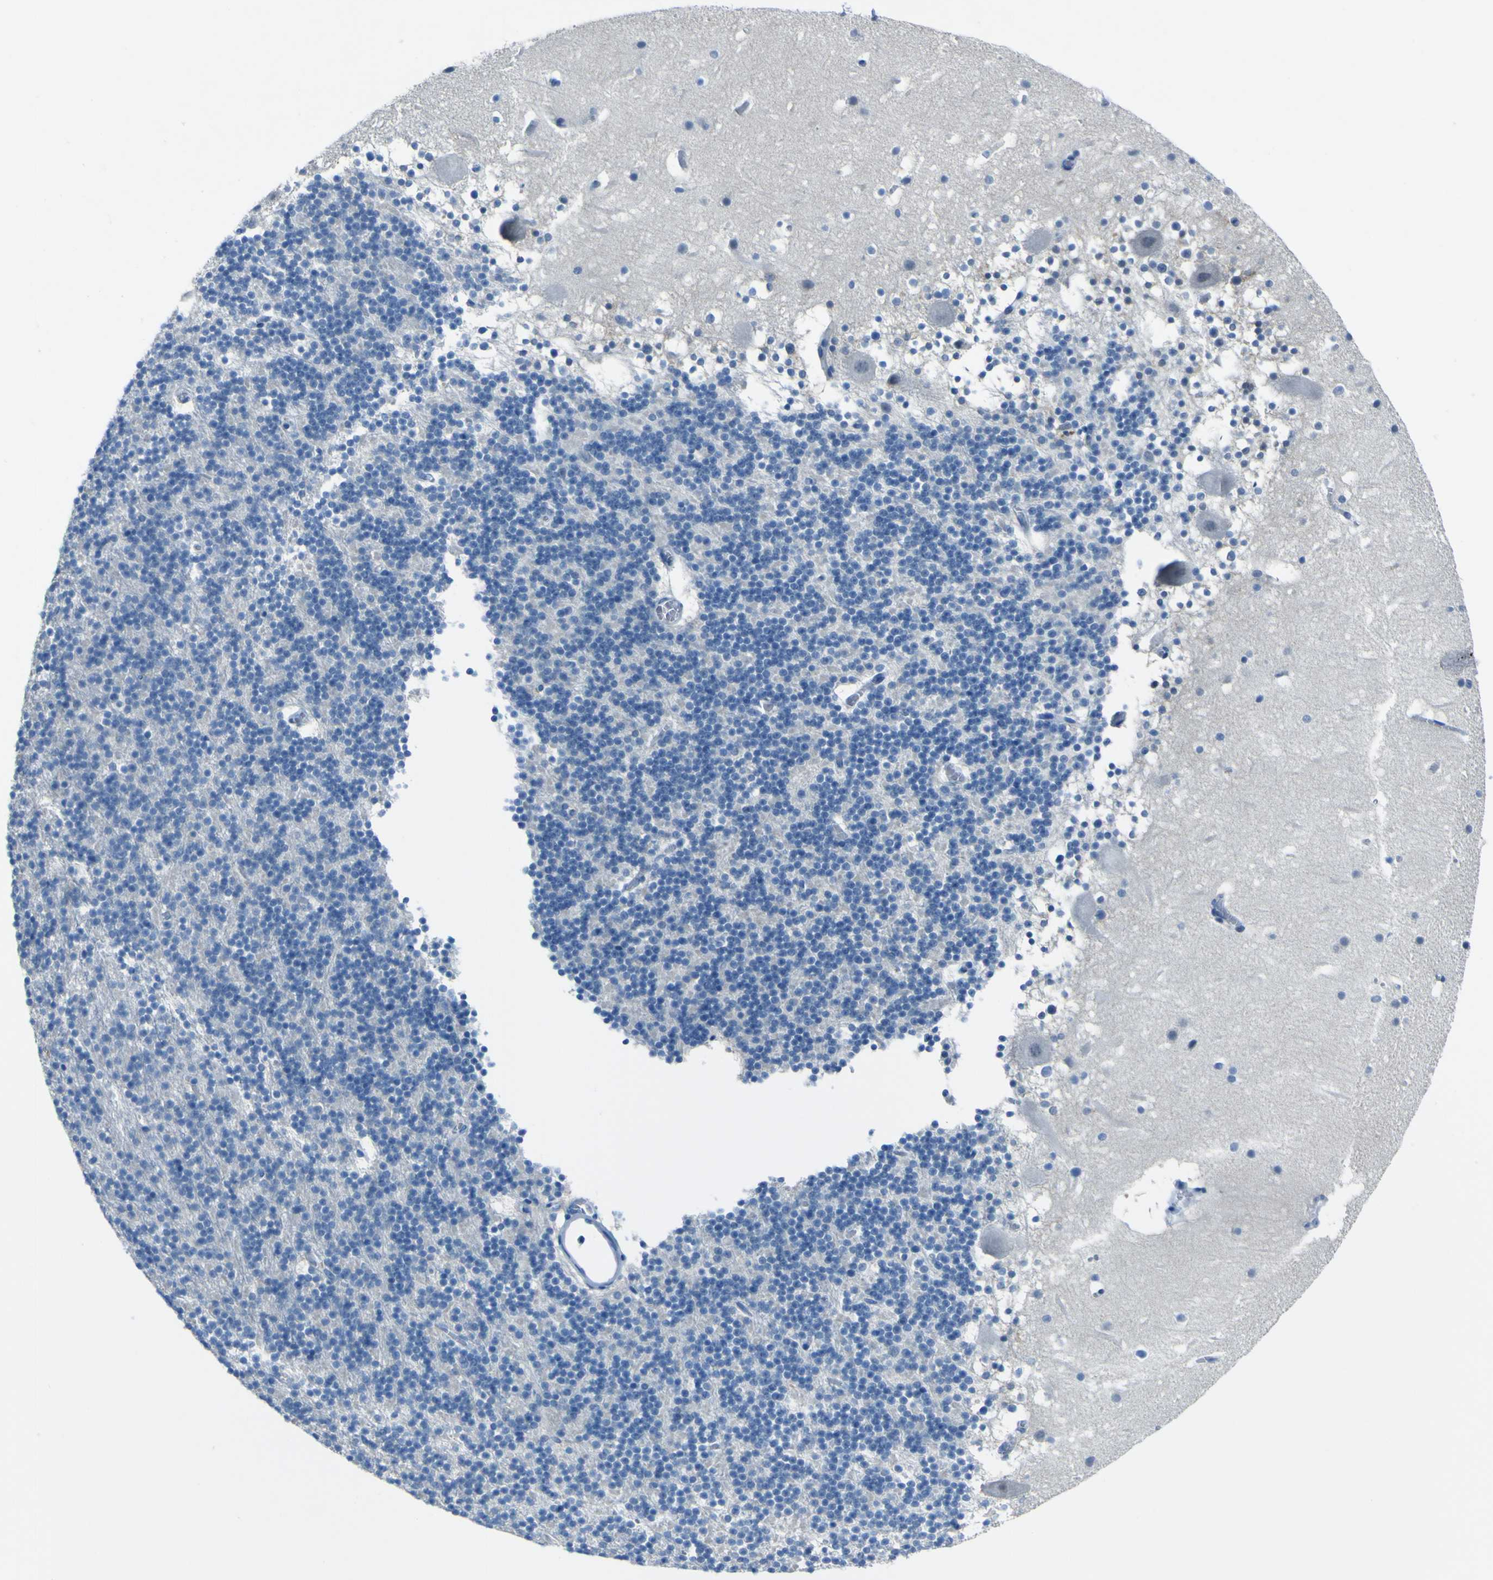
{"staining": {"intensity": "negative", "quantity": "none", "location": "none"}, "tissue": "cerebellum", "cell_type": "Cells in granular layer", "image_type": "normal", "snomed": [{"axis": "morphology", "description": "Normal tissue, NOS"}, {"axis": "topography", "description": "Cerebellum"}], "caption": "Immunohistochemistry photomicrograph of normal cerebellum: cerebellum stained with DAB (3,3'-diaminobenzidine) displays no significant protein staining in cells in granular layer. (DAB immunohistochemistry (IHC) with hematoxylin counter stain).", "gene": "PHKG1", "patient": {"sex": "male", "age": 45}}